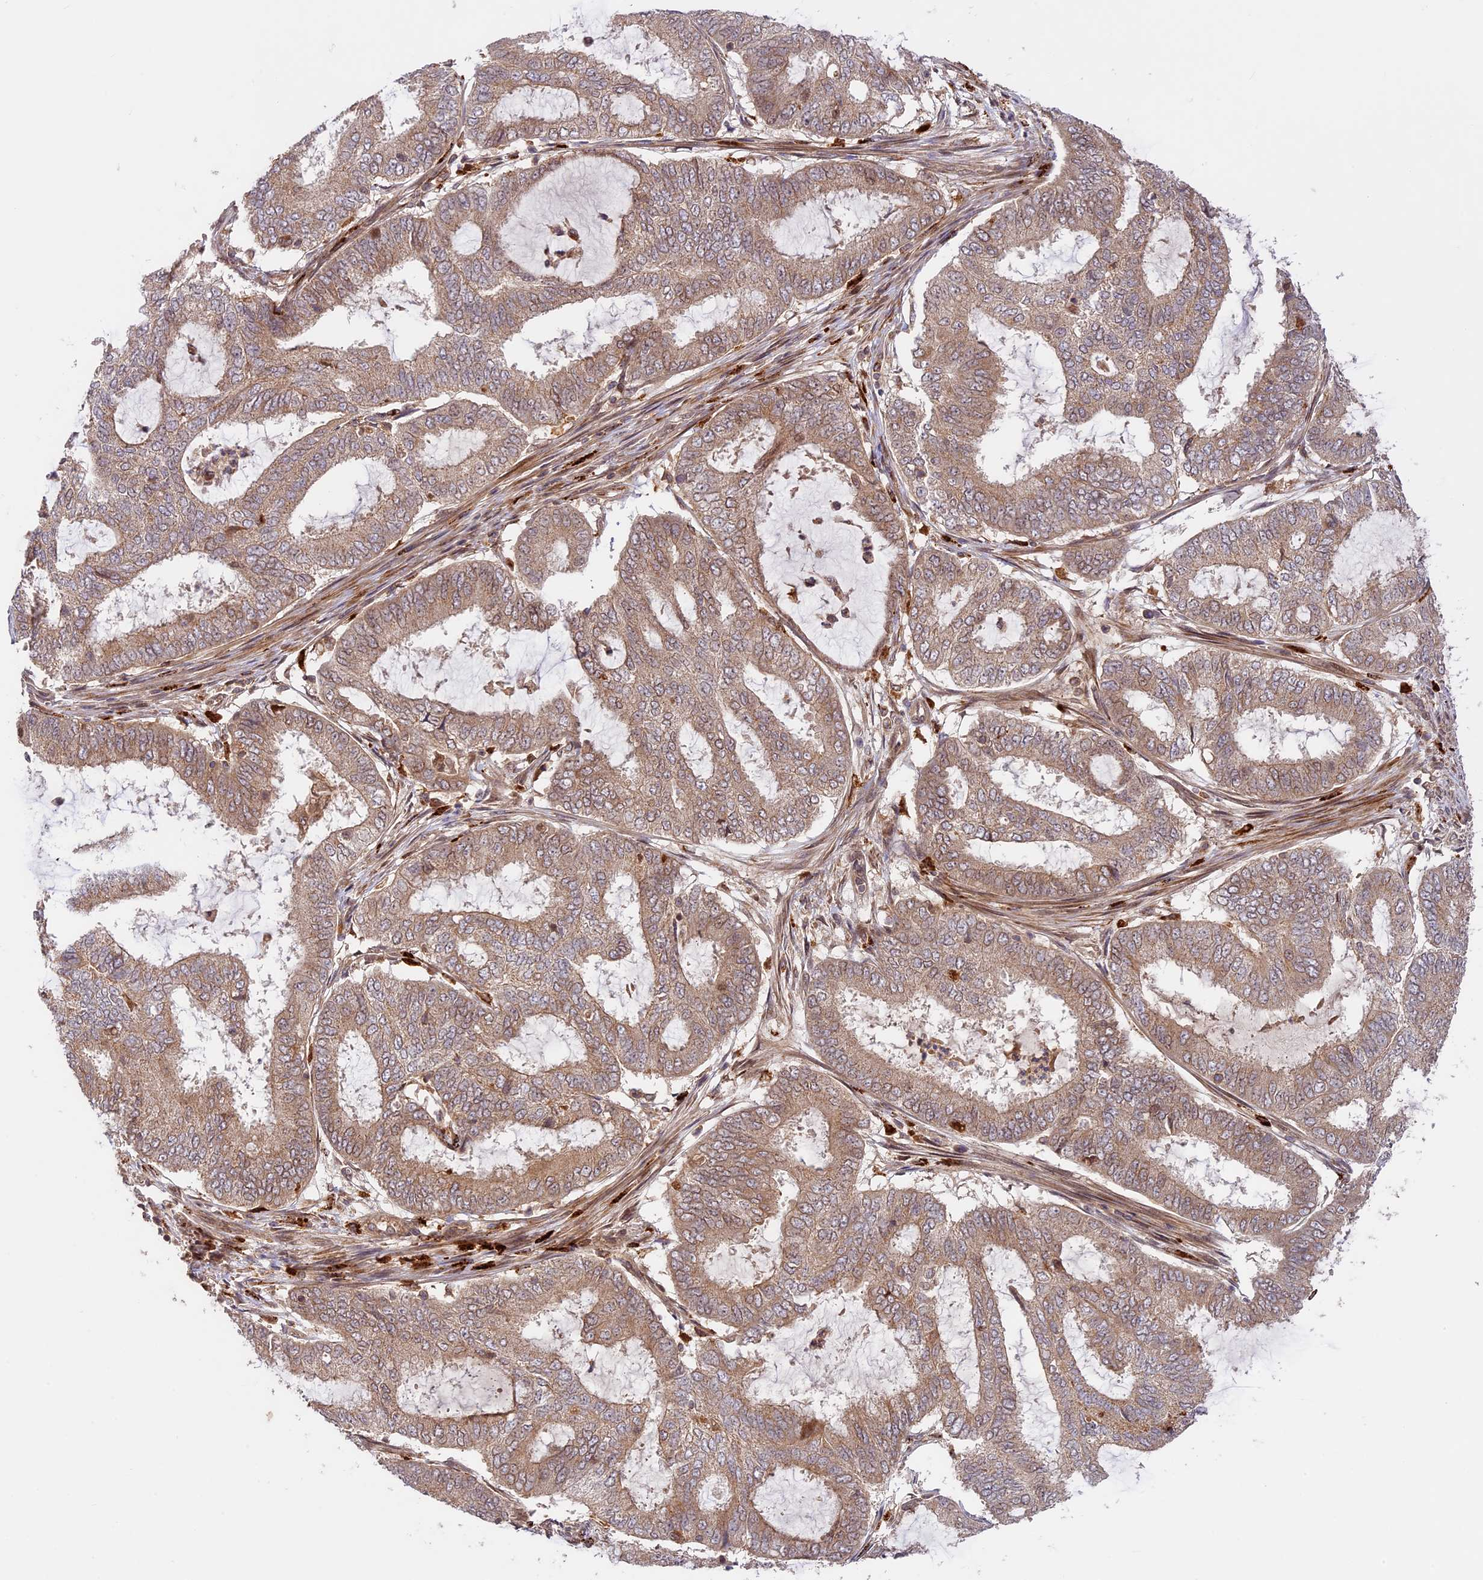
{"staining": {"intensity": "weak", "quantity": ">75%", "location": "cytoplasmic/membranous,nuclear"}, "tissue": "endometrial cancer", "cell_type": "Tumor cells", "image_type": "cancer", "snomed": [{"axis": "morphology", "description": "Adenocarcinoma, NOS"}, {"axis": "topography", "description": "Endometrium"}], "caption": "Immunohistochemistry histopathology image of neoplastic tissue: human endometrial cancer (adenocarcinoma) stained using immunohistochemistry (IHC) reveals low levels of weak protein expression localized specifically in the cytoplasmic/membranous and nuclear of tumor cells, appearing as a cytoplasmic/membranous and nuclear brown color.", "gene": "DGKH", "patient": {"sex": "female", "age": 51}}